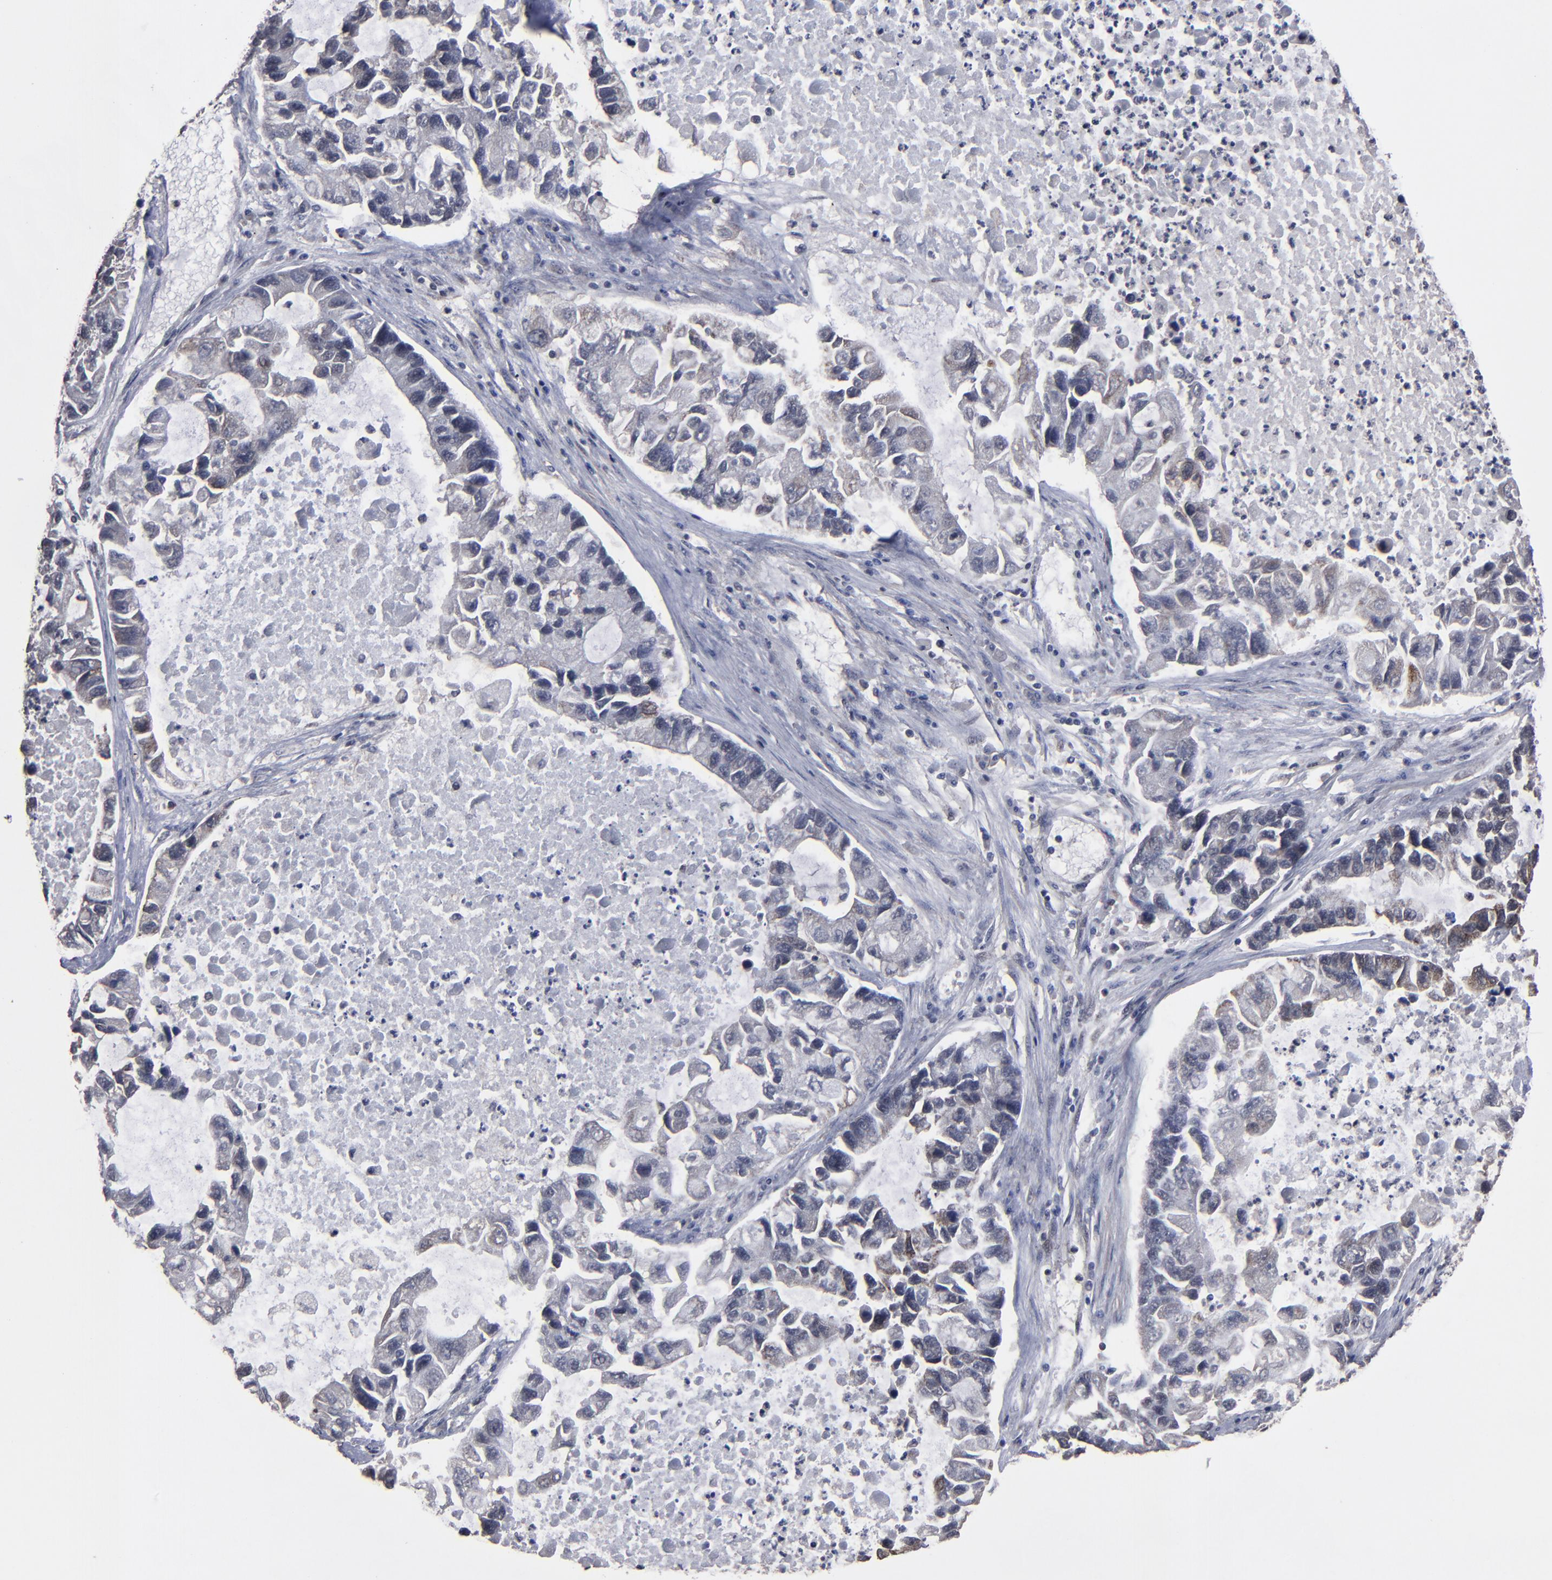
{"staining": {"intensity": "negative", "quantity": "none", "location": "none"}, "tissue": "lung cancer", "cell_type": "Tumor cells", "image_type": "cancer", "snomed": [{"axis": "morphology", "description": "Adenocarcinoma, NOS"}, {"axis": "topography", "description": "Lung"}], "caption": "This is an immunohistochemistry histopathology image of lung cancer (adenocarcinoma). There is no expression in tumor cells.", "gene": "BNIP3", "patient": {"sex": "female", "age": 51}}